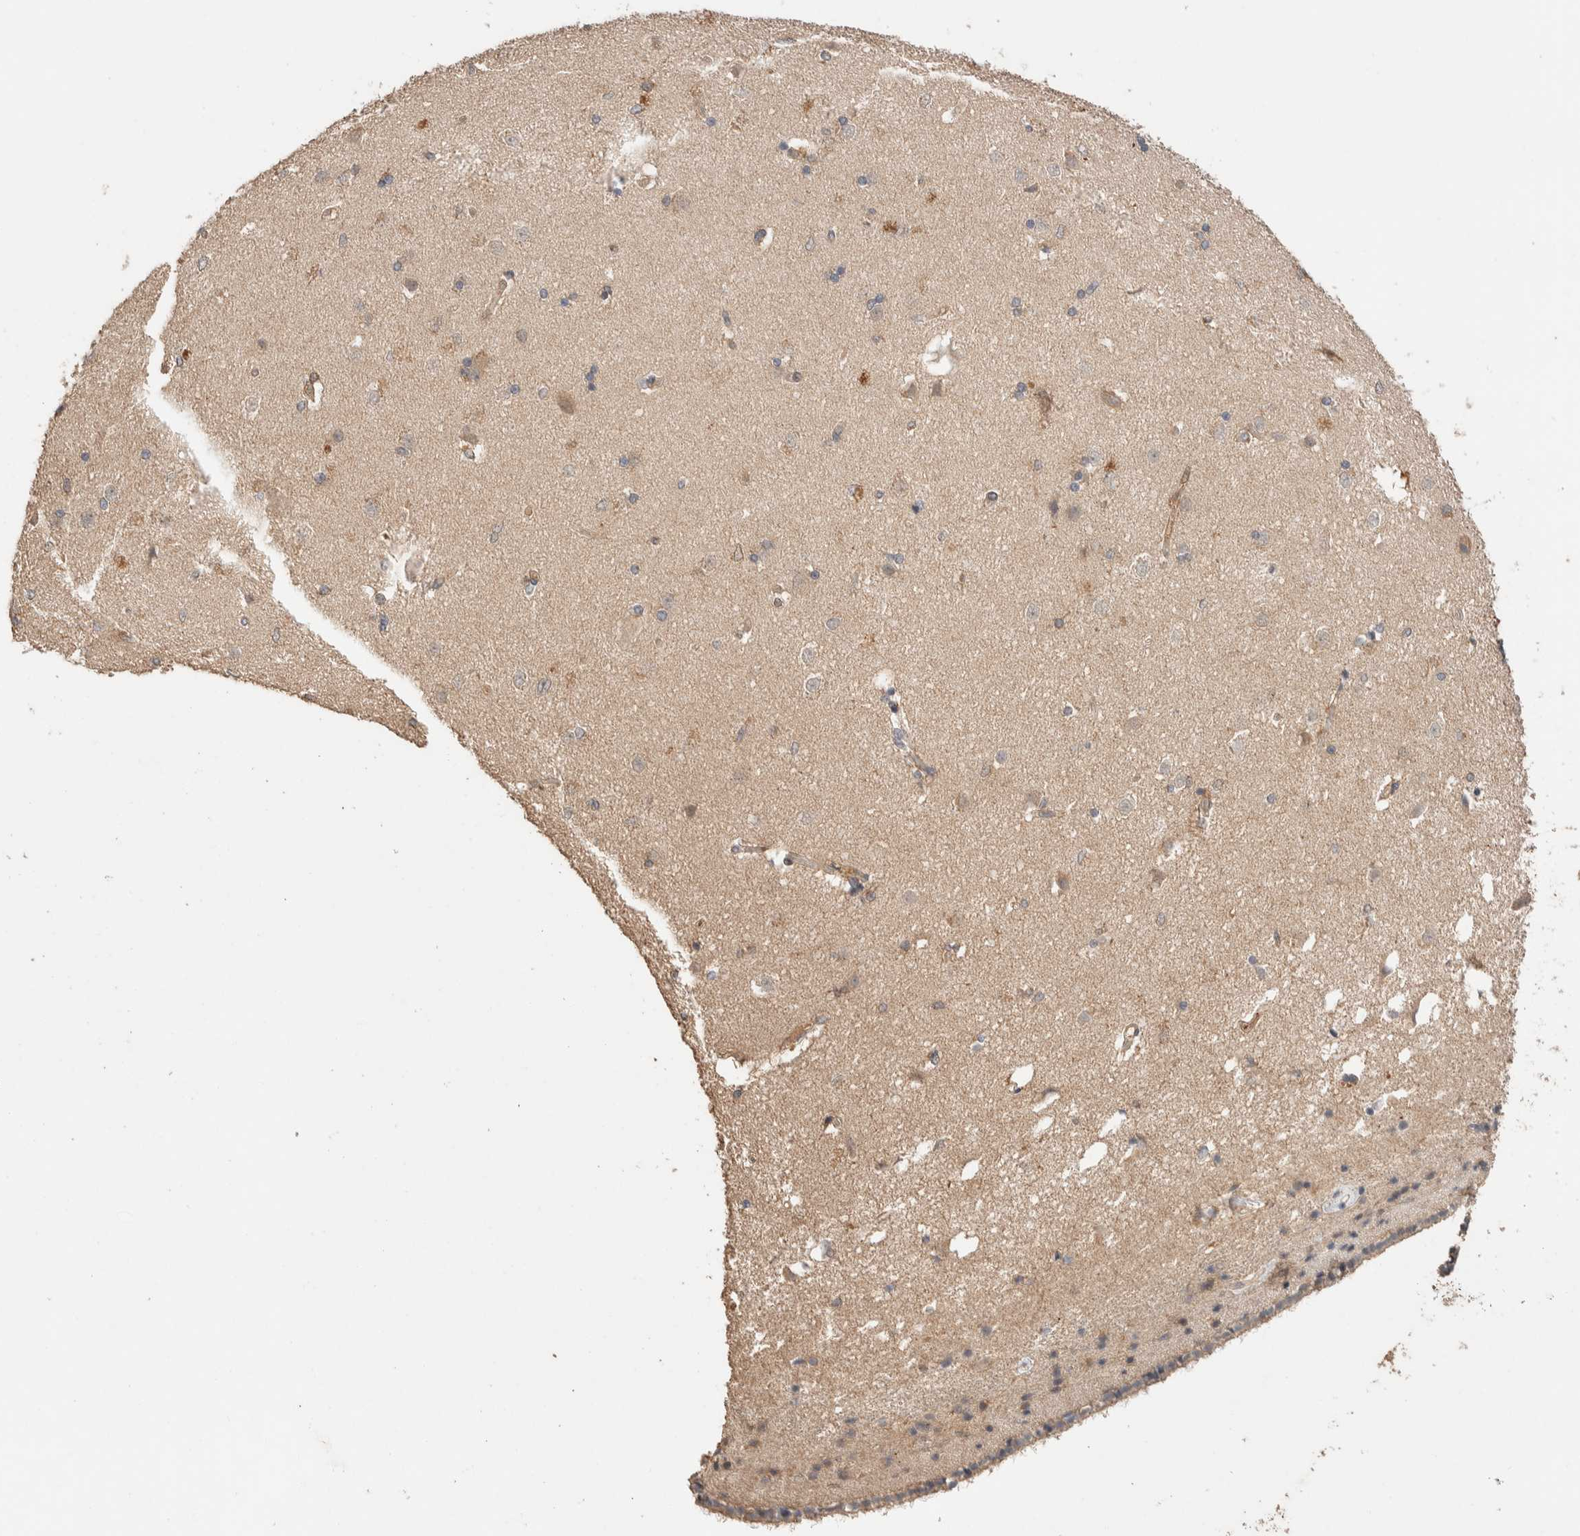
{"staining": {"intensity": "weak", "quantity": "25%-75%", "location": "cytoplasmic/membranous"}, "tissue": "caudate", "cell_type": "Glial cells", "image_type": "normal", "snomed": [{"axis": "morphology", "description": "Normal tissue, NOS"}, {"axis": "topography", "description": "Lateral ventricle wall"}], "caption": "Immunohistochemistry (IHC) micrograph of benign human caudate stained for a protein (brown), which displays low levels of weak cytoplasmic/membranous staining in approximately 25%-75% of glial cells.", "gene": "WDR91", "patient": {"sex": "female", "age": 19}}